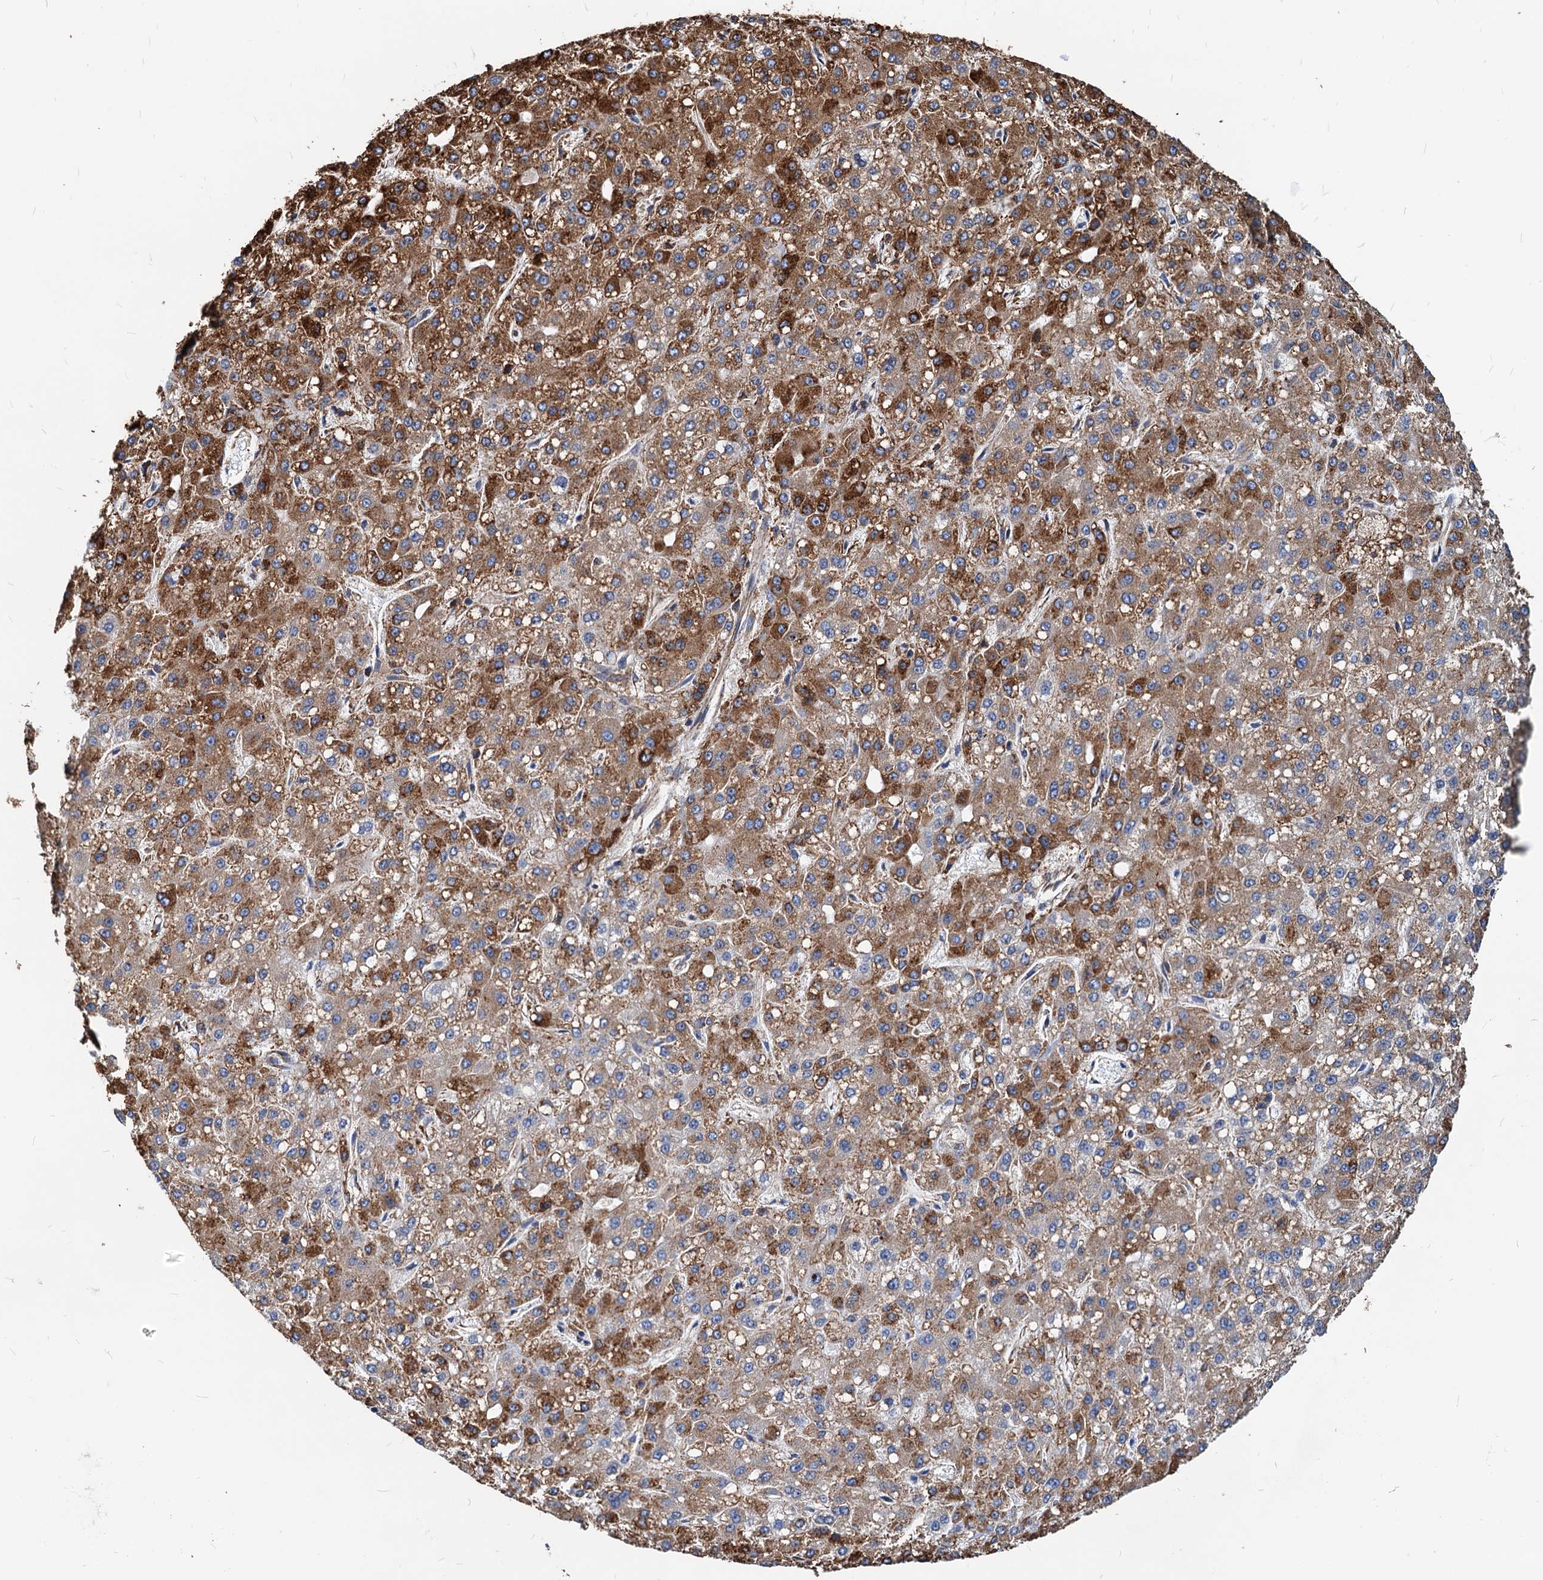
{"staining": {"intensity": "moderate", "quantity": ">75%", "location": "cytoplasmic/membranous"}, "tissue": "liver cancer", "cell_type": "Tumor cells", "image_type": "cancer", "snomed": [{"axis": "morphology", "description": "Carcinoma, Hepatocellular, NOS"}, {"axis": "topography", "description": "Liver"}], "caption": "An image of human liver cancer (hepatocellular carcinoma) stained for a protein displays moderate cytoplasmic/membranous brown staining in tumor cells. Nuclei are stained in blue.", "gene": "HSPA5", "patient": {"sex": "male", "age": 67}}